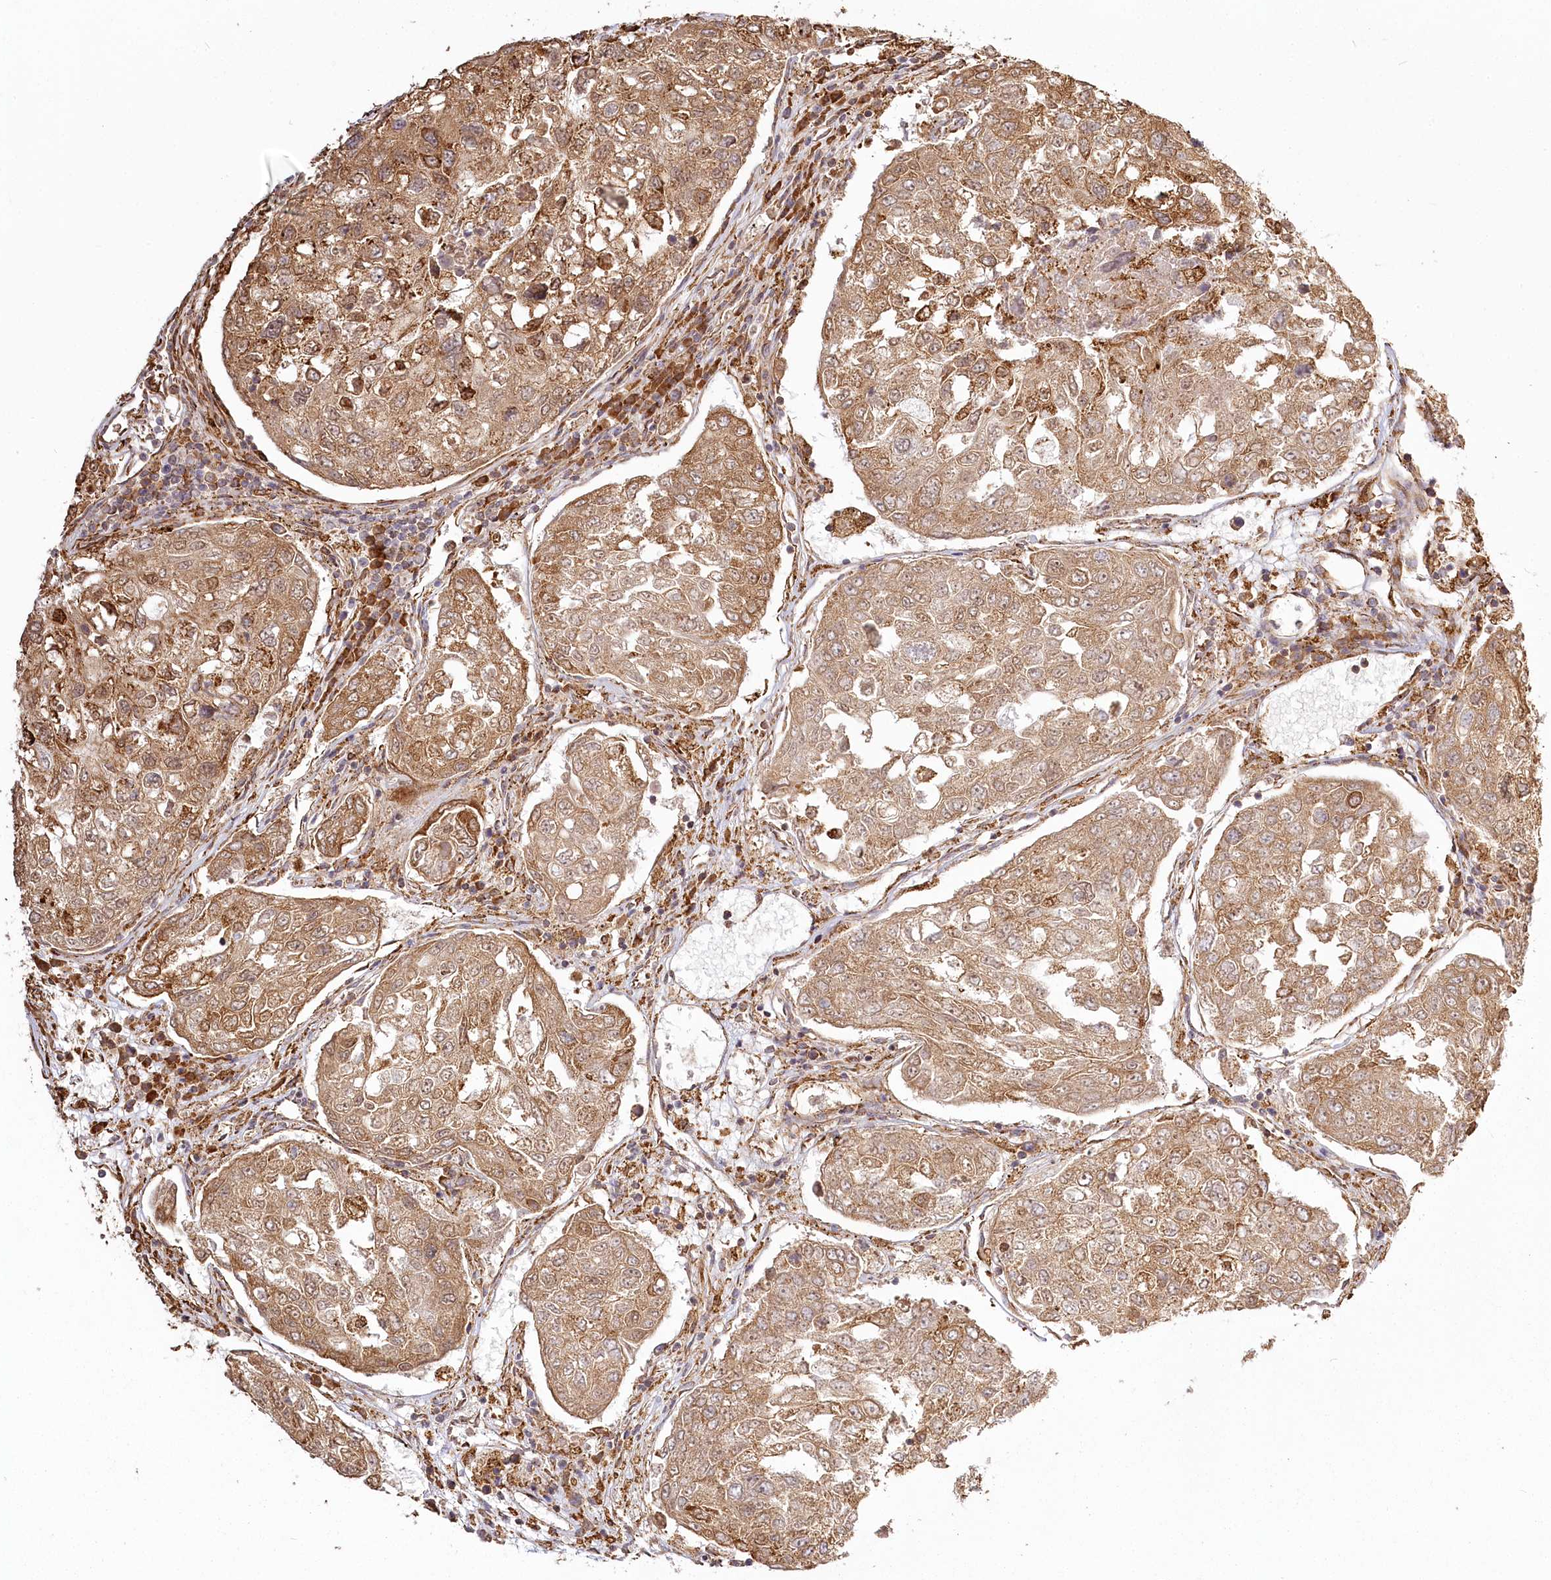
{"staining": {"intensity": "moderate", "quantity": ">75%", "location": "cytoplasmic/membranous"}, "tissue": "urothelial cancer", "cell_type": "Tumor cells", "image_type": "cancer", "snomed": [{"axis": "morphology", "description": "Urothelial carcinoma, High grade"}, {"axis": "topography", "description": "Lymph node"}, {"axis": "topography", "description": "Urinary bladder"}], "caption": "Protein expression analysis of human urothelial cancer reveals moderate cytoplasmic/membranous positivity in approximately >75% of tumor cells.", "gene": "FAM13A", "patient": {"sex": "male", "age": 51}}